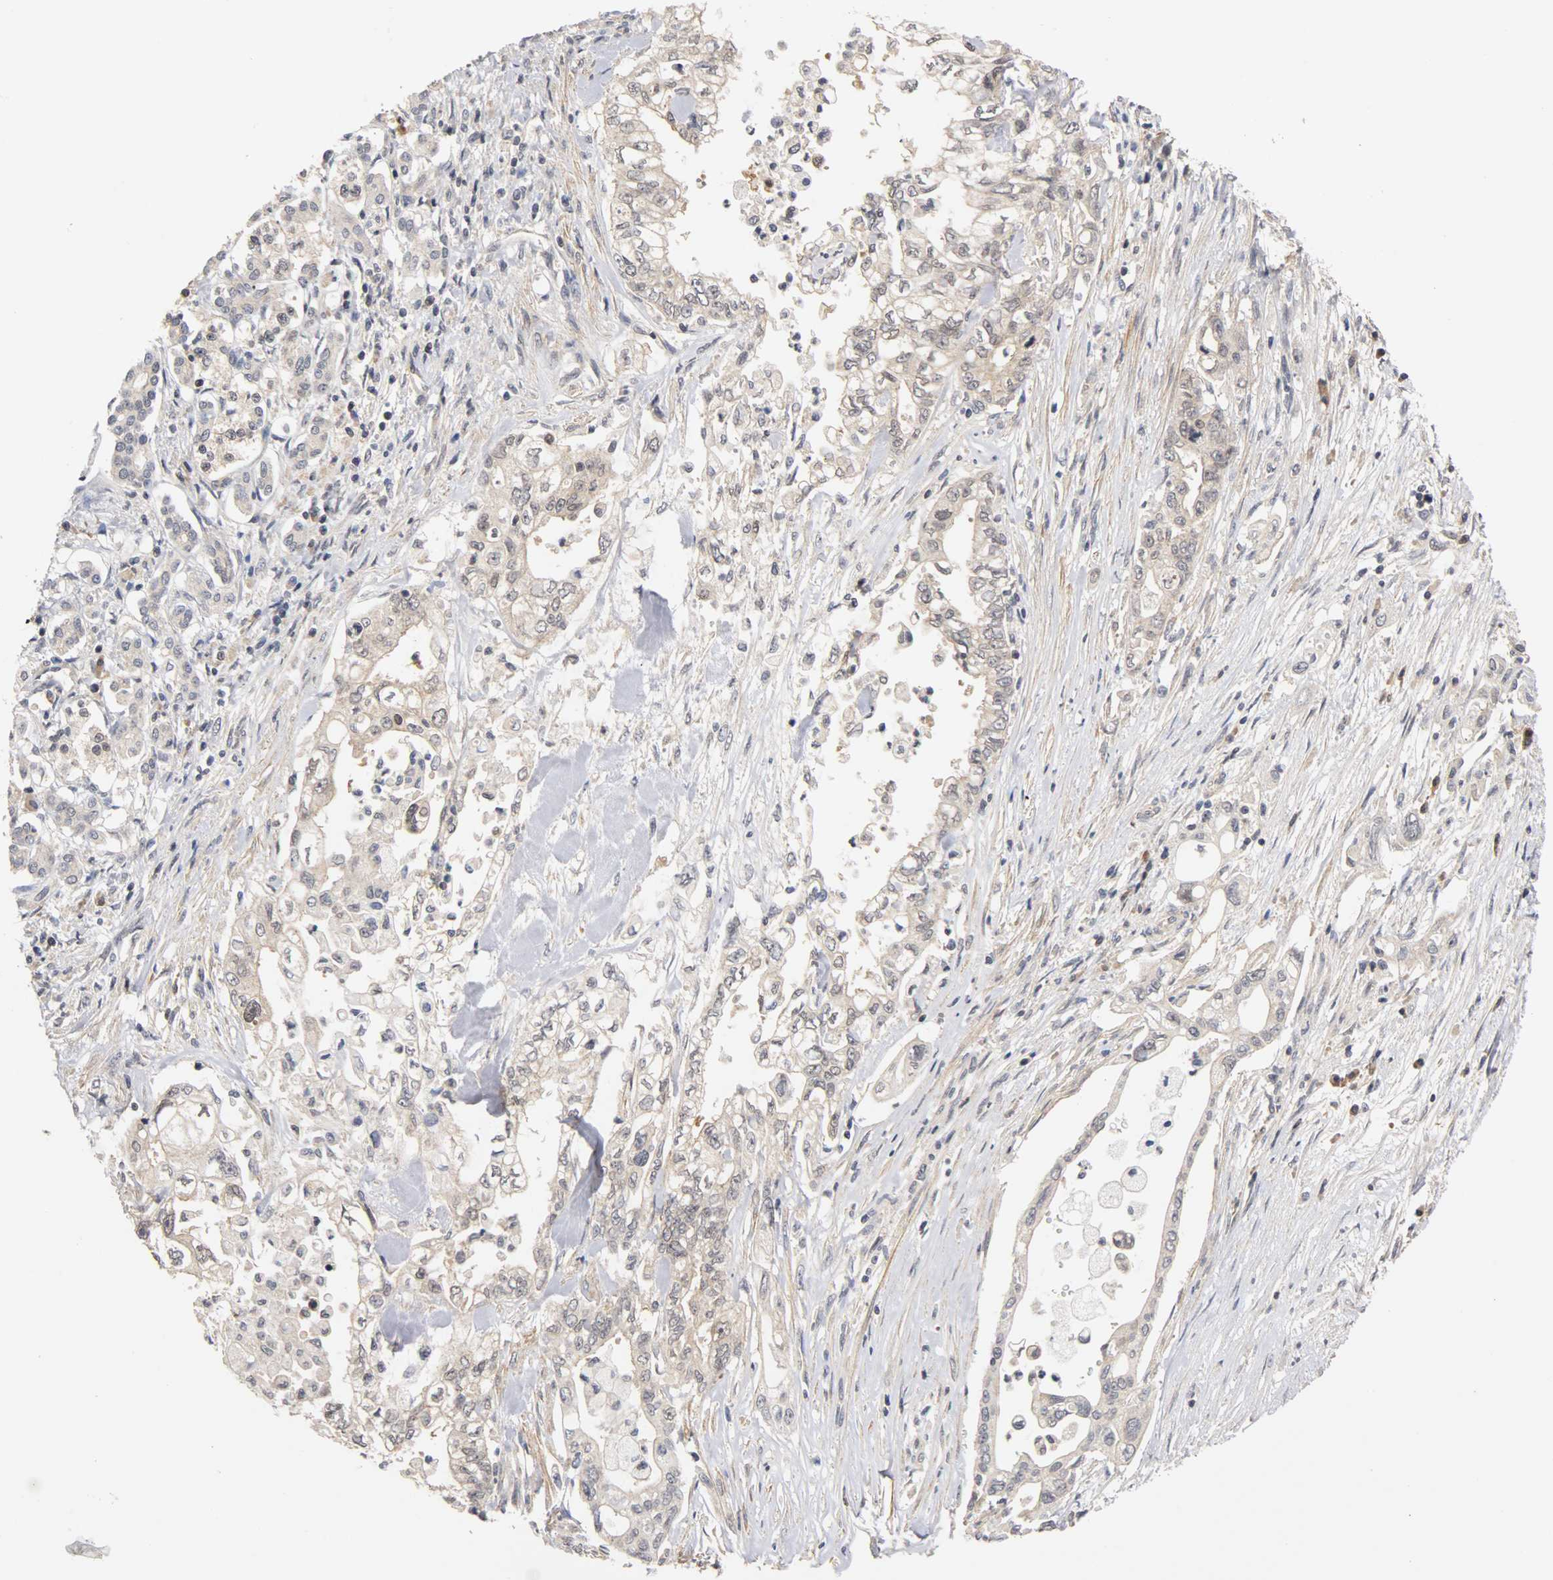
{"staining": {"intensity": "negative", "quantity": "none", "location": "none"}, "tissue": "pancreatic cancer", "cell_type": "Tumor cells", "image_type": "cancer", "snomed": [{"axis": "morphology", "description": "Normal tissue, NOS"}, {"axis": "topography", "description": "Pancreas"}], "caption": "High magnification brightfield microscopy of pancreatic cancer stained with DAB (3,3'-diaminobenzidine) (brown) and counterstained with hematoxylin (blue): tumor cells show no significant expression.", "gene": "UBE2M", "patient": {"sex": "male", "age": 42}}